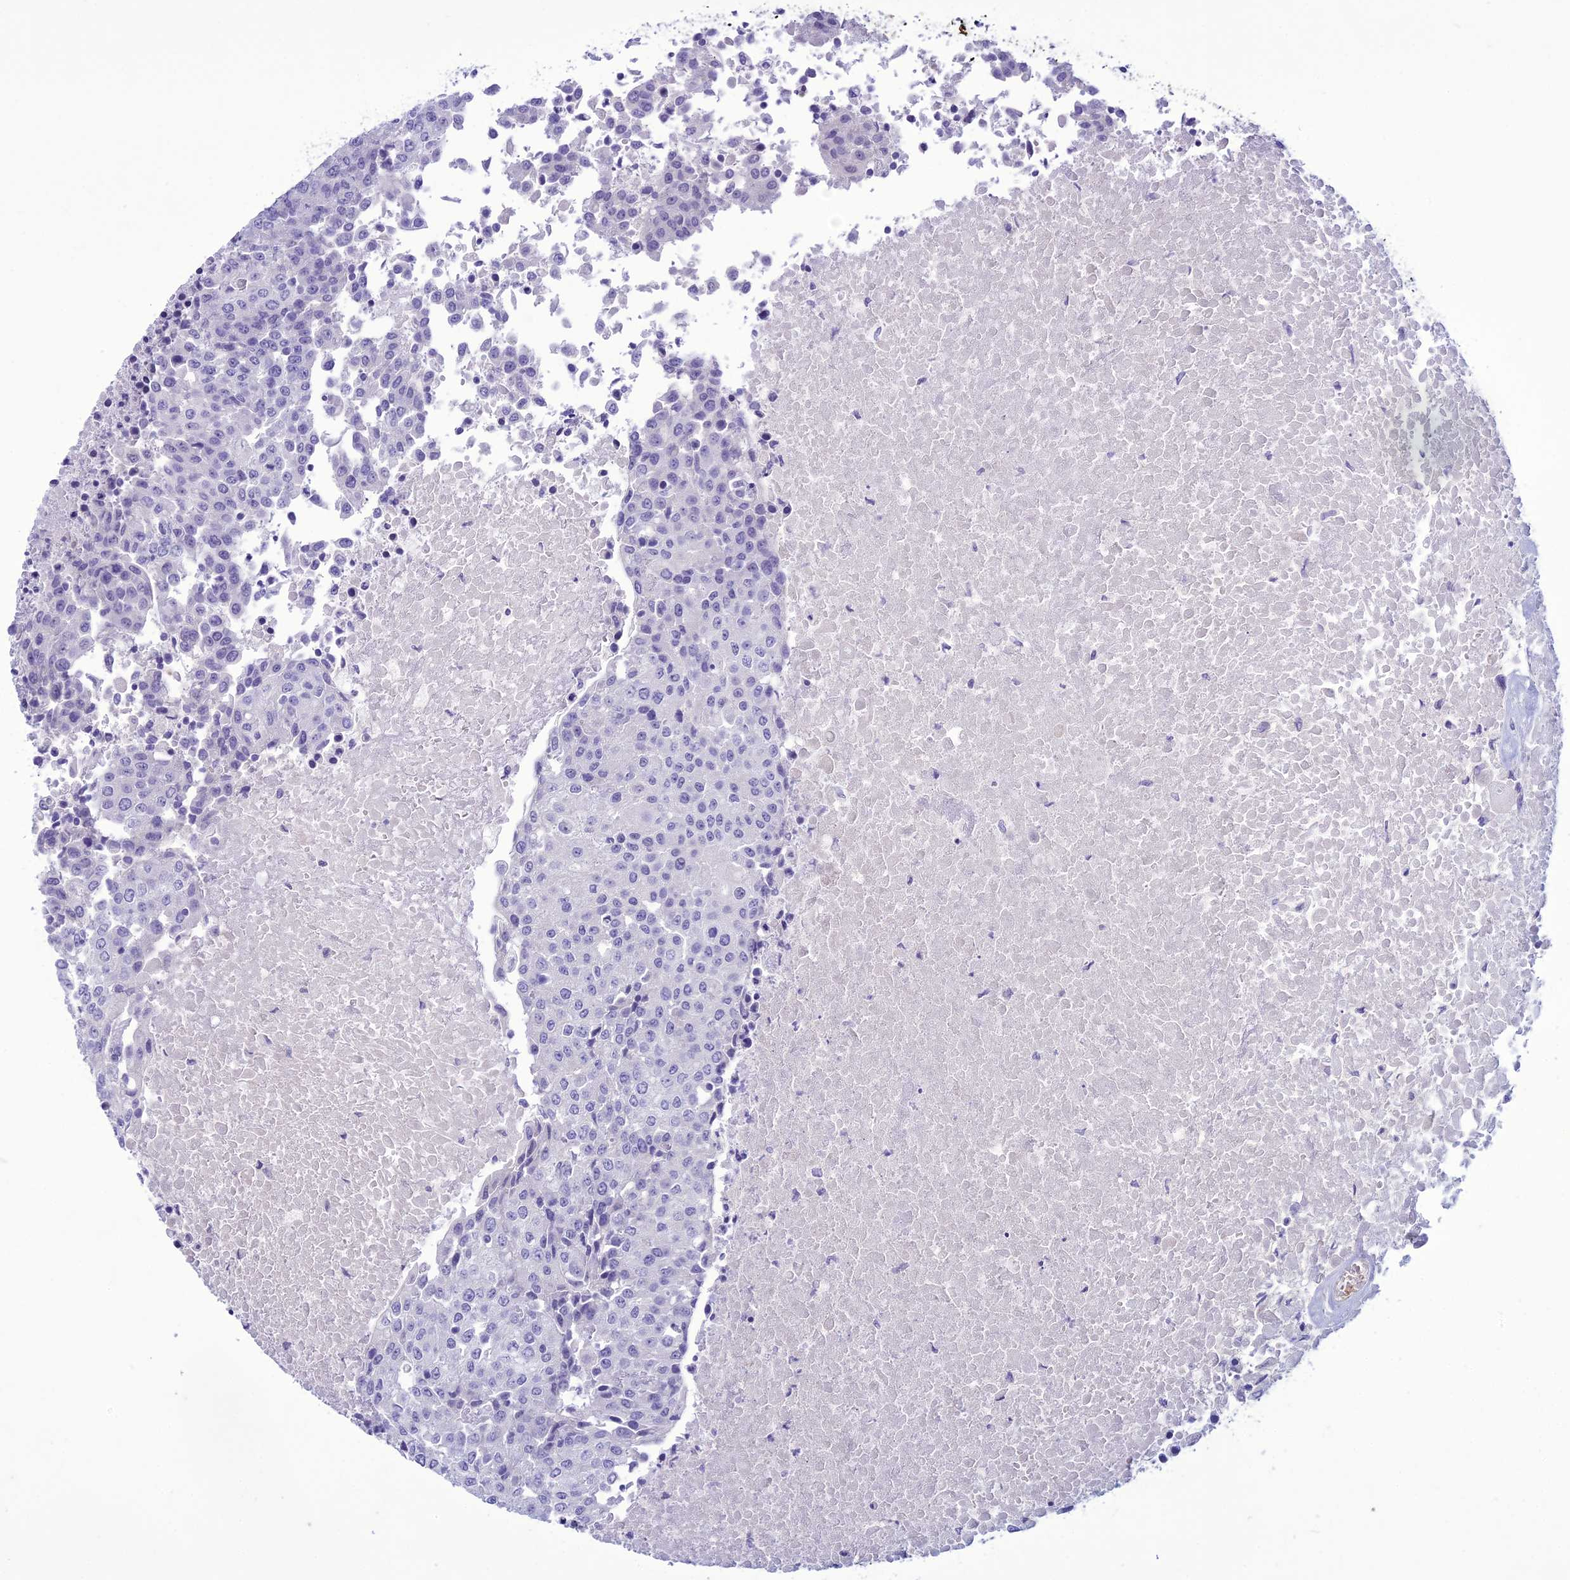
{"staining": {"intensity": "negative", "quantity": "none", "location": "none"}, "tissue": "urothelial cancer", "cell_type": "Tumor cells", "image_type": "cancer", "snomed": [{"axis": "morphology", "description": "Urothelial carcinoma, High grade"}, {"axis": "topography", "description": "Urinary bladder"}], "caption": "A photomicrograph of human urothelial cancer is negative for staining in tumor cells.", "gene": "CLEC2L", "patient": {"sex": "female", "age": 85}}